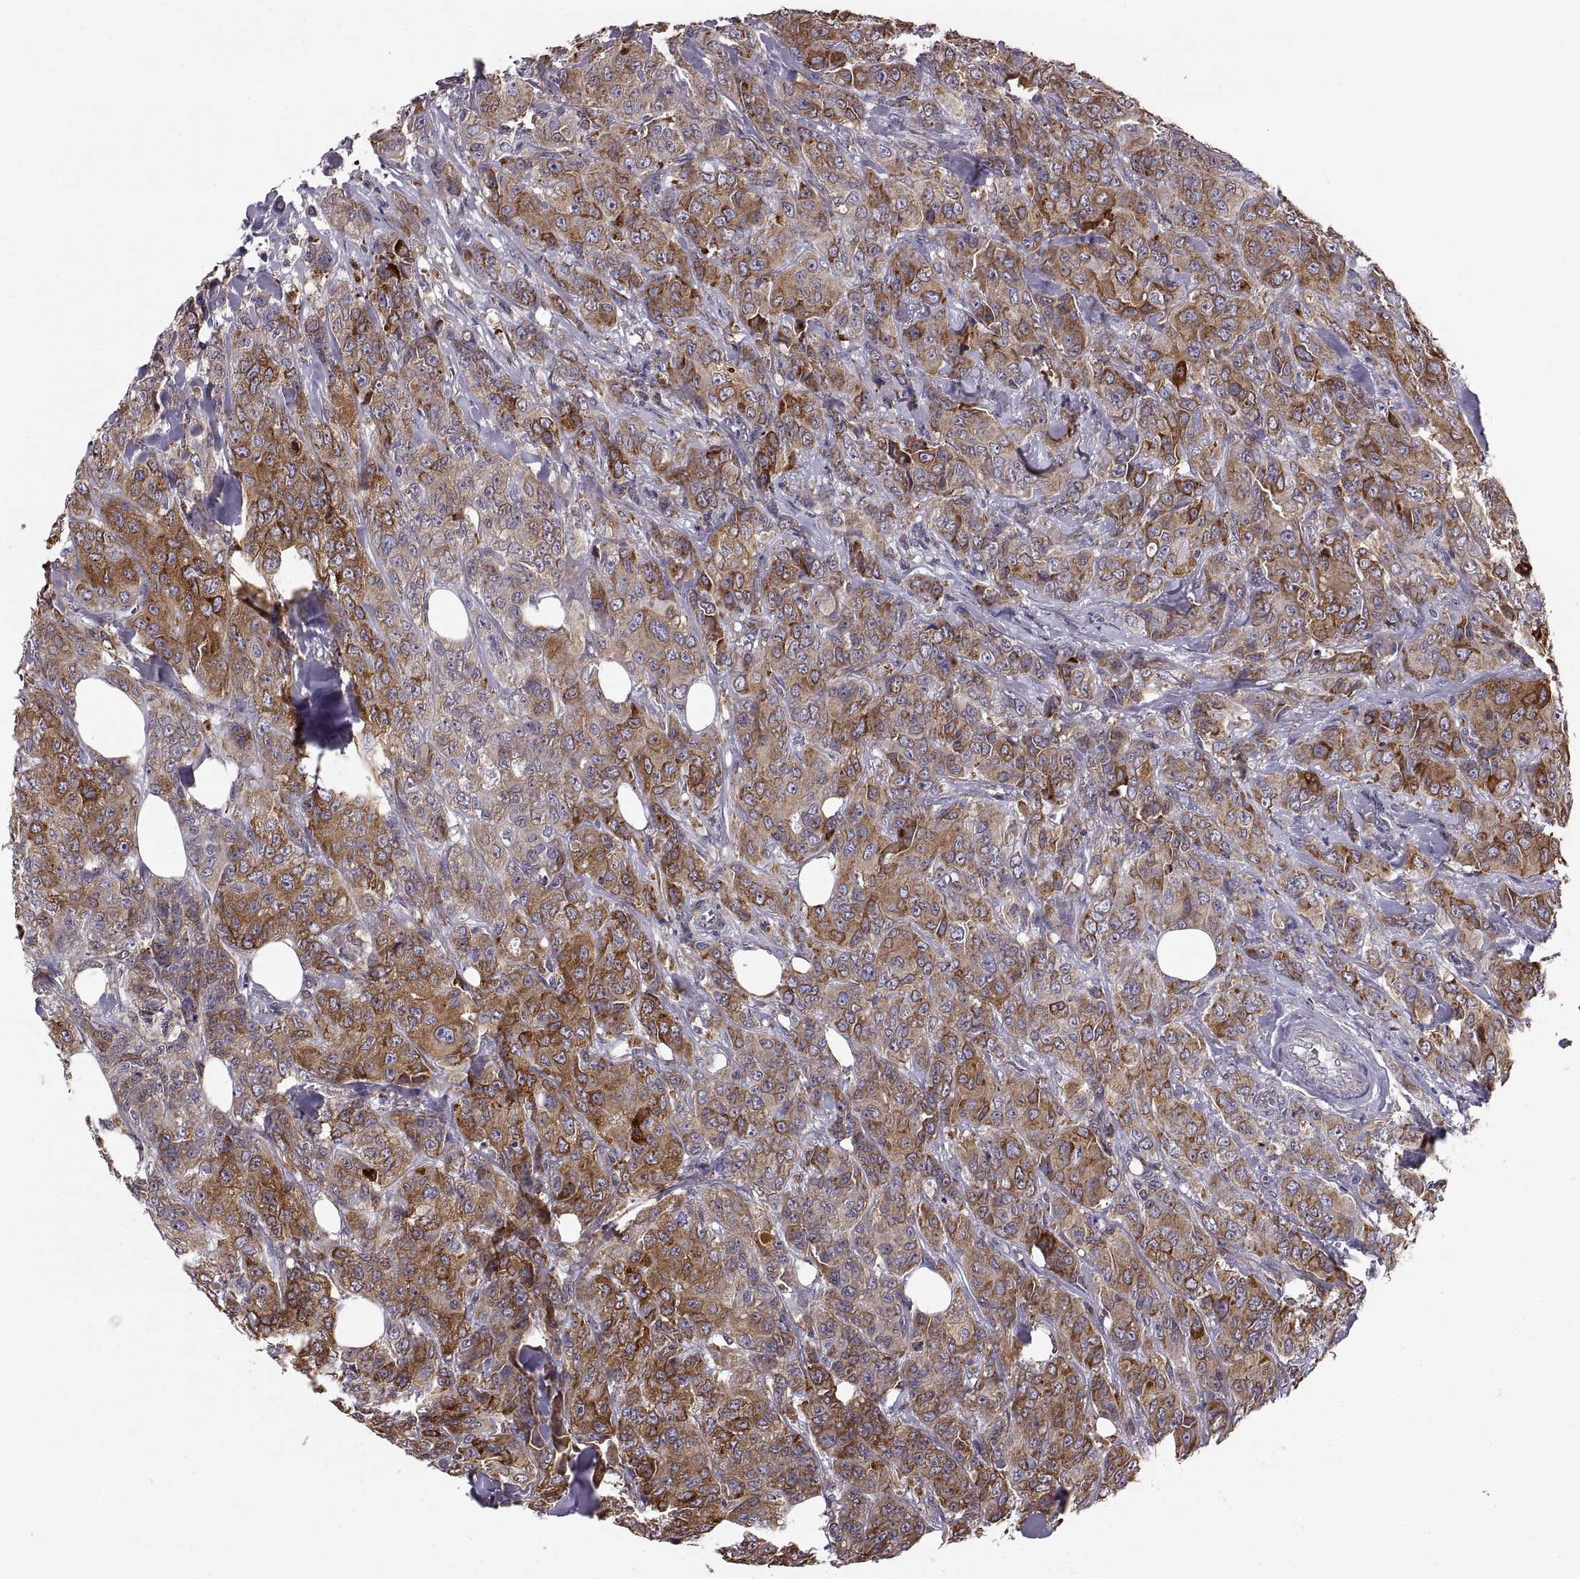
{"staining": {"intensity": "strong", "quantity": "25%-75%", "location": "cytoplasmic/membranous"}, "tissue": "breast cancer", "cell_type": "Tumor cells", "image_type": "cancer", "snomed": [{"axis": "morphology", "description": "Duct carcinoma"}, {"axis": "topography", "description": "Breast"}], "caption": "Human breast infiltrating ductal carcinoma stained for a protein (brown) exhibits strong cytoplasmic/membranous positive staining in approximately 25%-75% of tumor cells.", "gene": "PLEKHB2", "patient": {"sex": "female", "age": 43}}